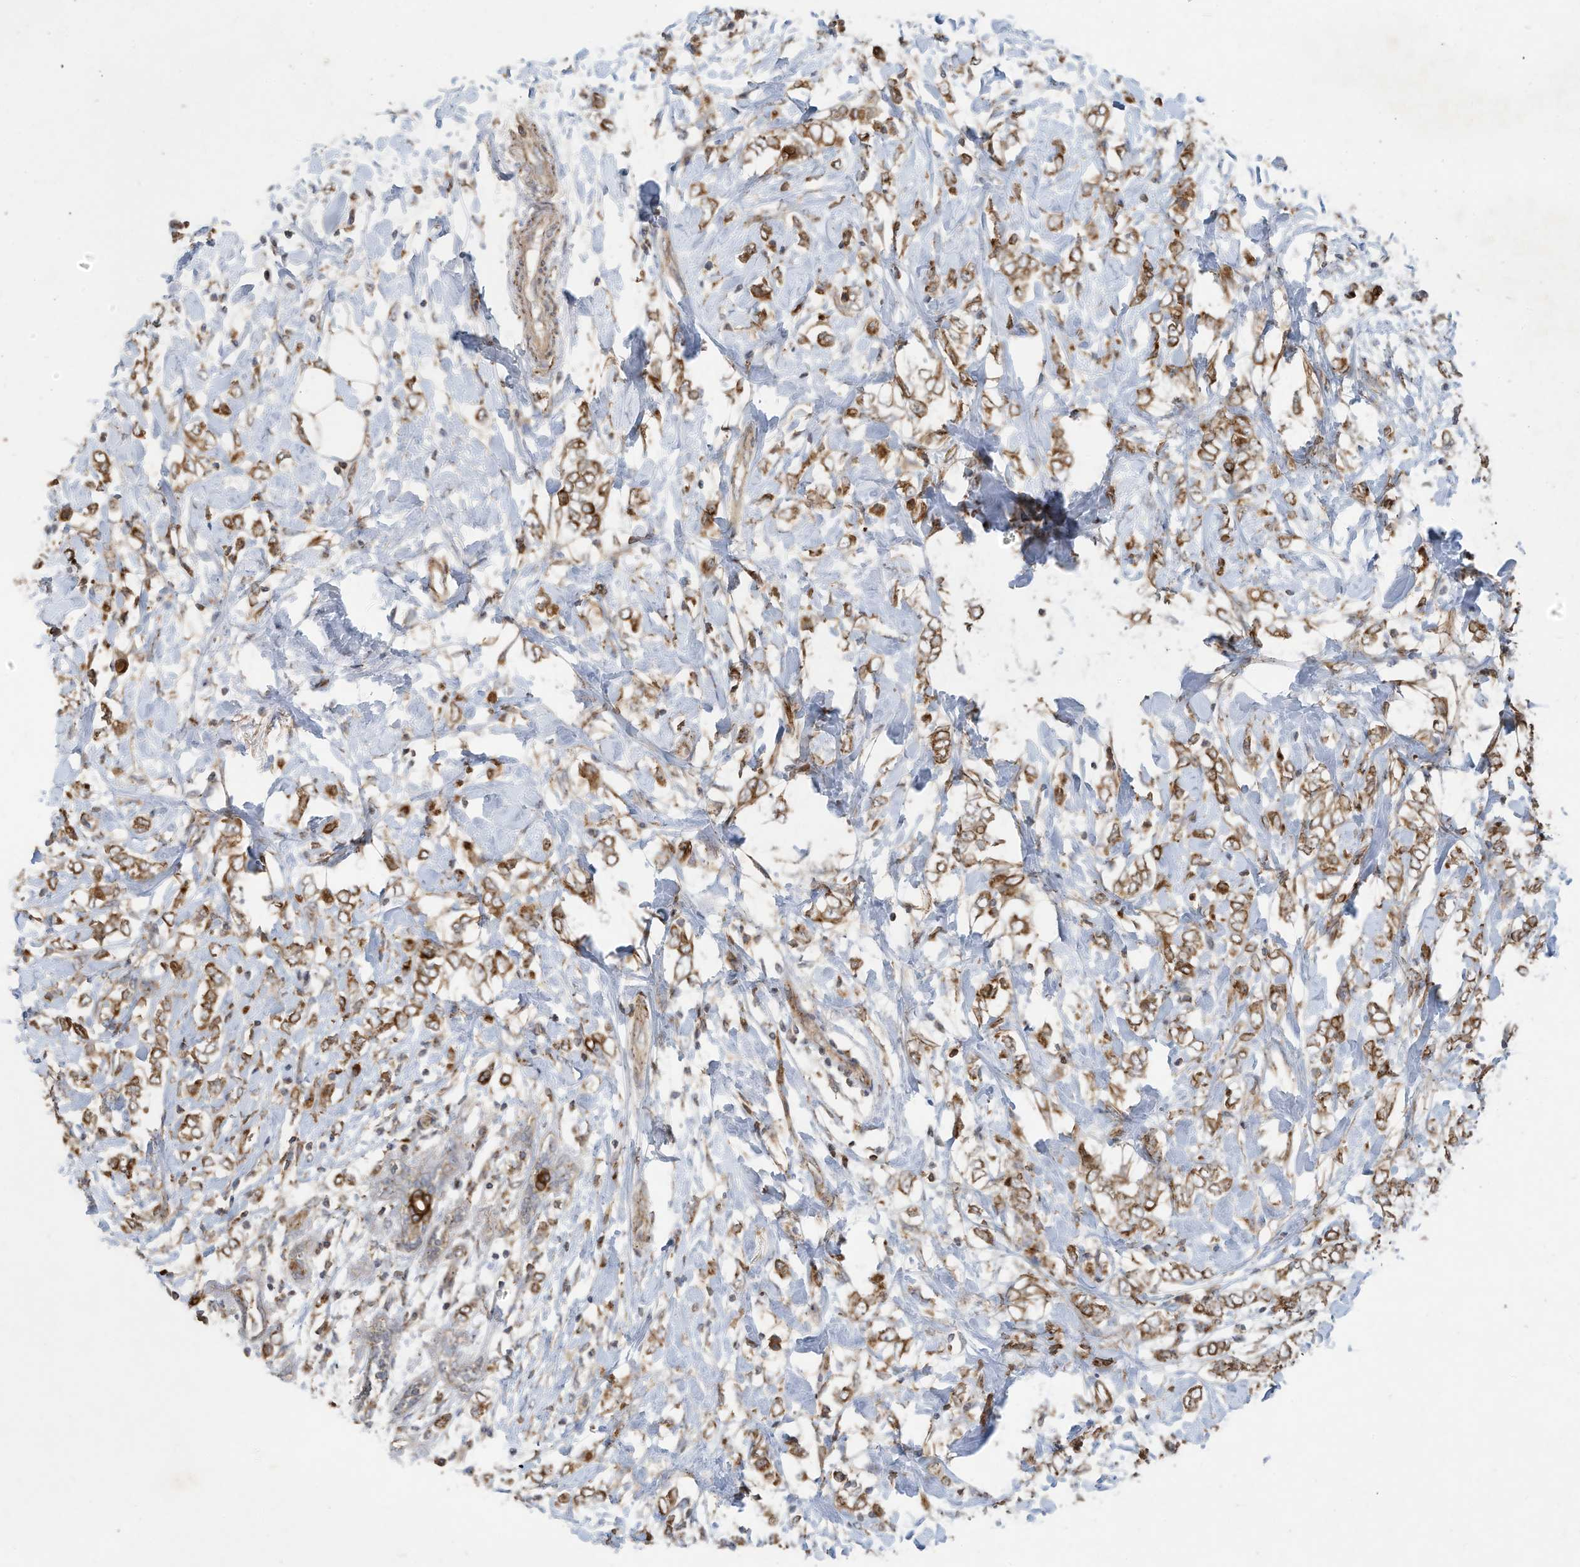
{"staining": {"intensity": "moderate", "quantity": ">75%", "location": "cytoplasmic/membranous"}, "tissue": "breast cancer", "cell_type": "Tumor cells", "image_type": "cancer", "snomed": [{"axis": "morphology", "description": "Normal tissue, NOS"}, {"axis": "morphology", "description": "Lobular carcinoma"}, {"axis": "topography", "description": "Breast"}], "caption": "Protein staining reveals moderate cytoplasmic/membranous staining in approximately >75% of tumor cells in breast cancer.", "gene": "C2orf74", "patient": {"sex": "female", "age": 47}}